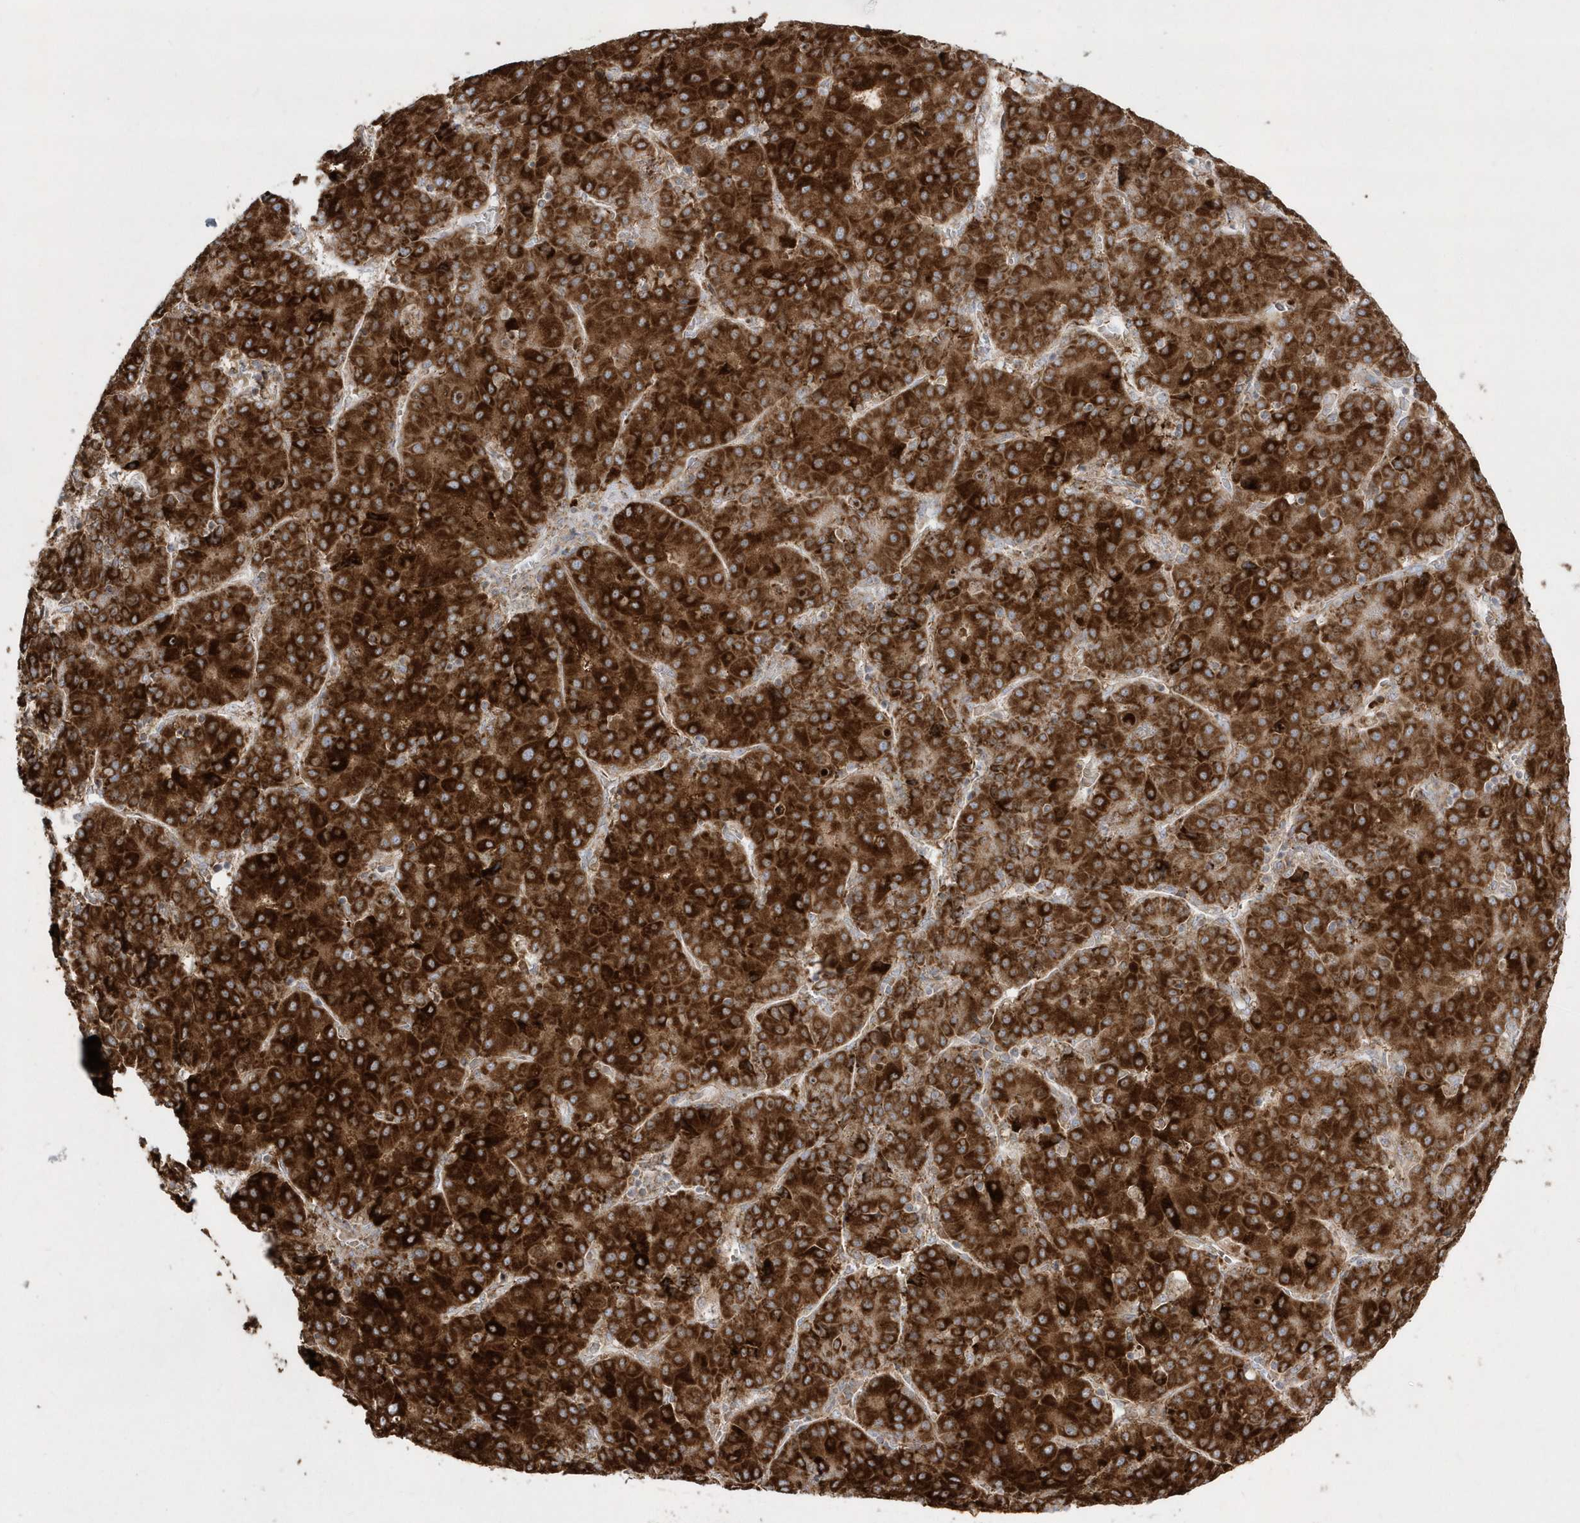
{"staining": {"intensity": "strong", "quantity": ">75%", "location": "cytoplasmic/membranous"}, "tissue": "liver cancer", "cell_type": "Tumor cells", "image_type": "cancer", "snomed": [{"axis": "morphology", "description": "Carcinoma, Hepatocellular, NOS"}, {"axis": "topography", "description": "Liver"}], "caption": "IHC image of liver cancer stained for a protein (brown), which reveals high levels of strong cytoplasmic/membranous positivity in about >75% of tumor cells.", "gene": "SH3BP2", "patient": {"sex": "male", "age": 65}}